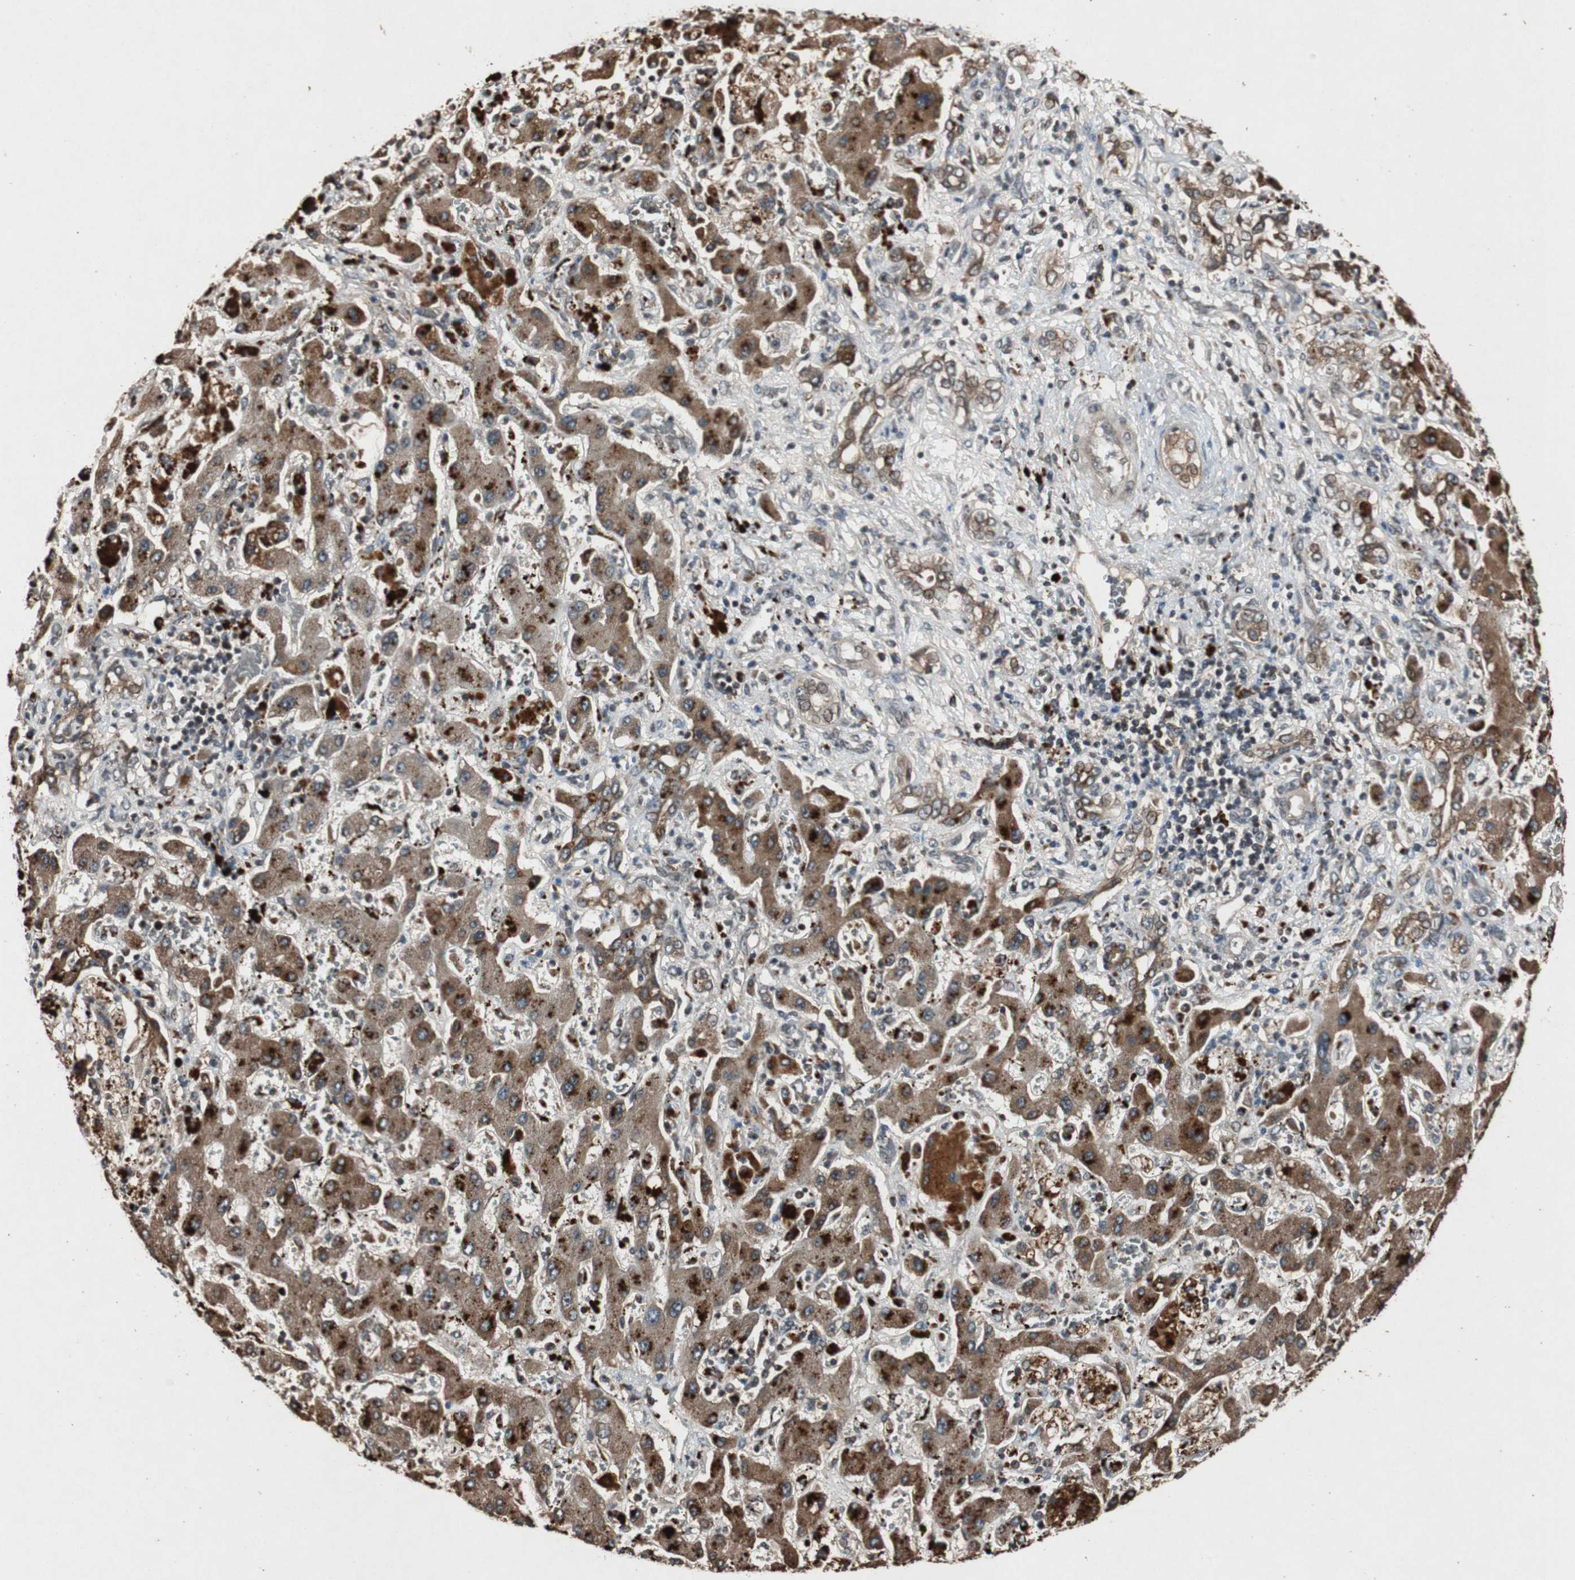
{"staining": {"intensity": "moderate", "quantity": ">75%", "location": "cytoplasmic/membranous"}, "tissue": "liver cancer", "cell_type": "Tumor cells", "image_type": "cancer", "snomed": [{"axis": "morphology", "description": "Cholangiocarcinoma"}, {"axis": "topography", "description": "Liver"}], "caption": "This is a micrograph of IHC staining of liver cholangiocarcinoma, which shows moderate staining in the cytoplasmic/membranous of tumor cells.", "gene": "SLIT2", "patient": {"sex": "male", "age": 50}}